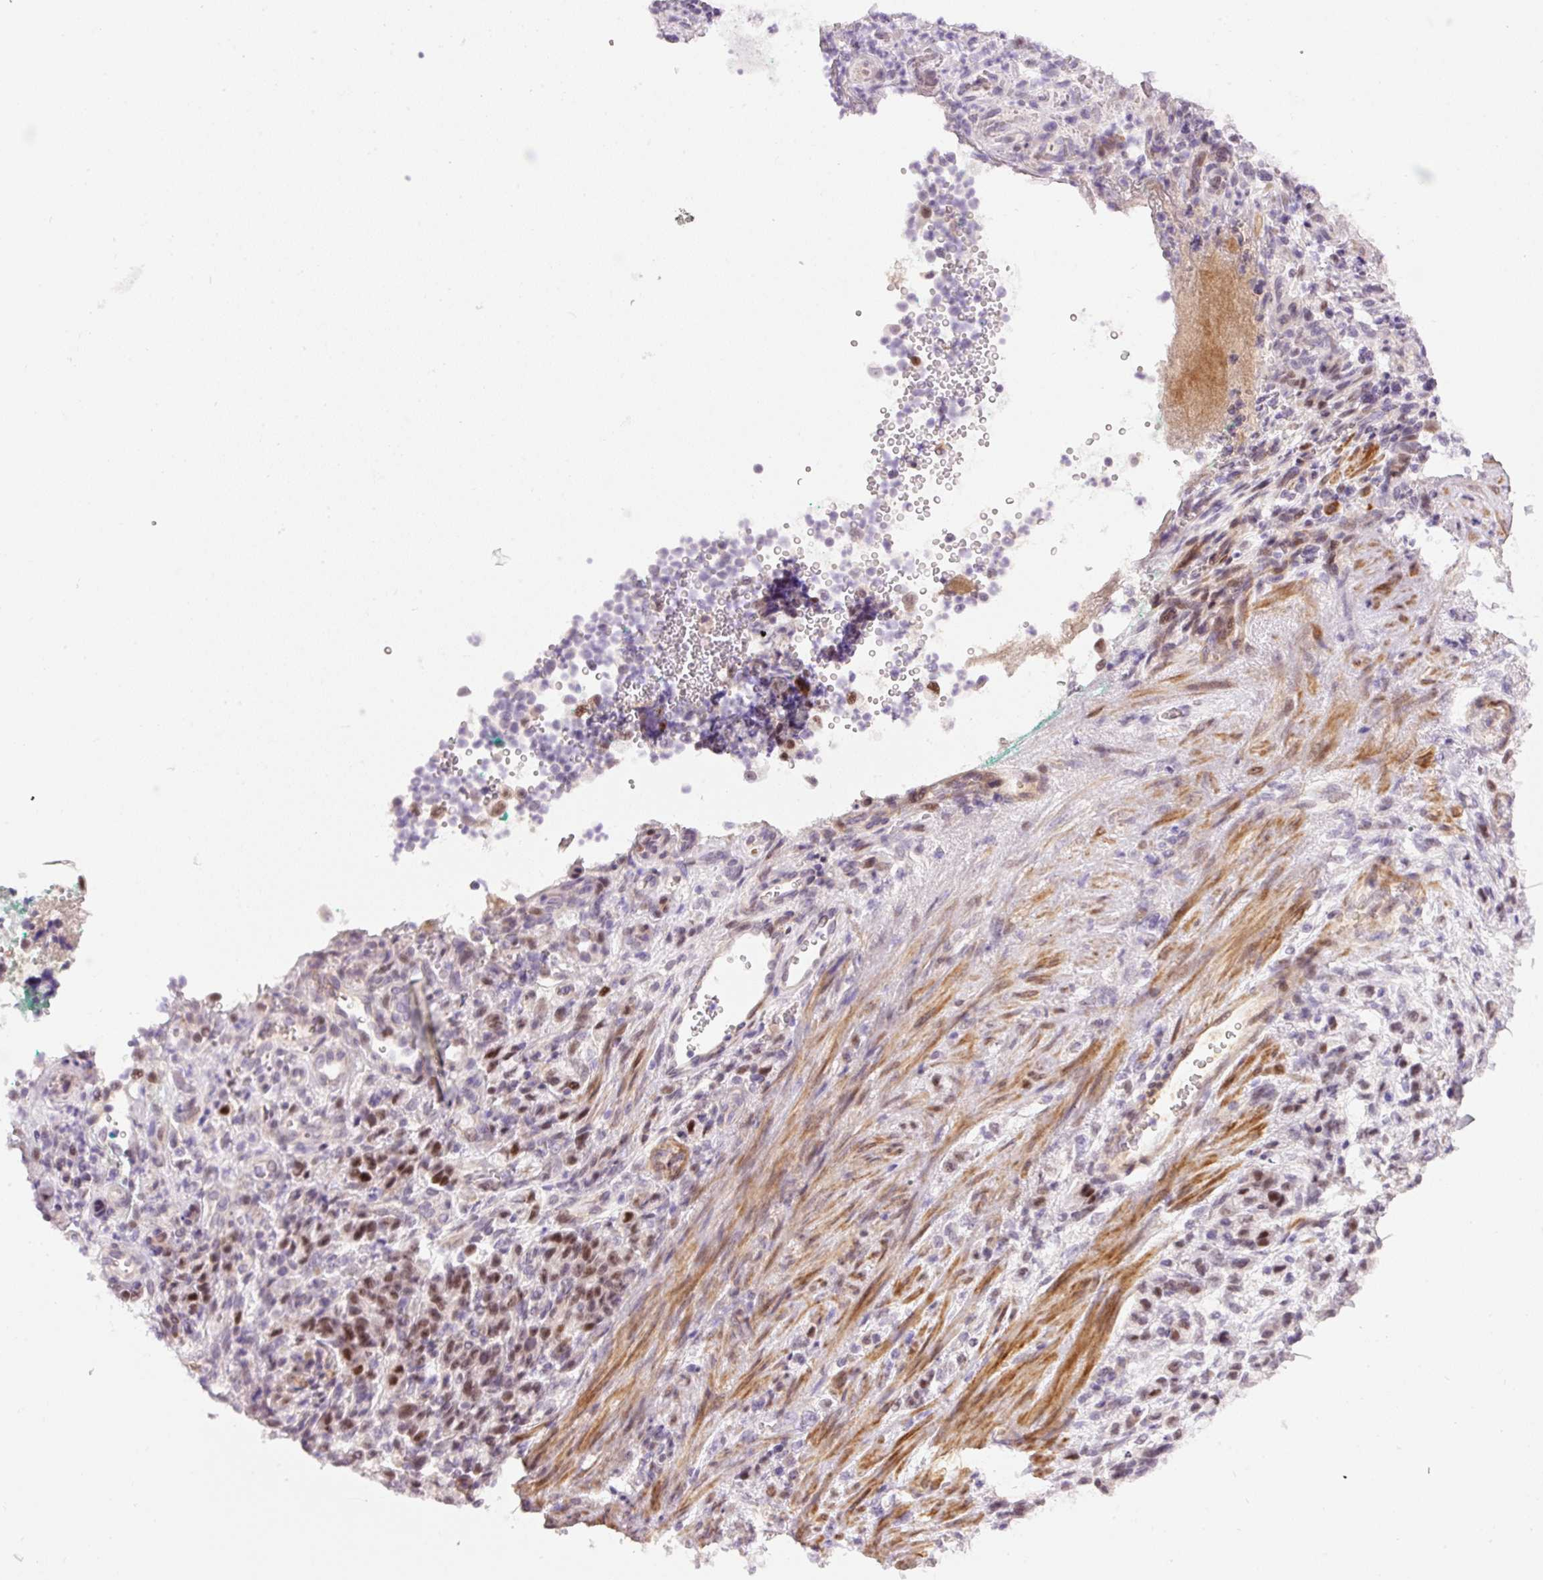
{"staining": {"intensity": "moderate", "quantity": ">75%", "location": "nuclear"}, "tissue": "stomach cancer", "cell_type": "Tumor cells", "image_type": "cancer", "snomed": [{"axis": "morphology", "description": "Adenocarcinoma, NOS"}, {"axis": "topography", "description": "Stomach"}], "caption": "There is medium levels of moderate nuclear expression in tumor cells of stomach cancer (adenocarcinoma), as demonstrated by immunohistochemical staining (brown color).", "gene": "HNF1A", "patient": {"sex": "male", "age": 77}}